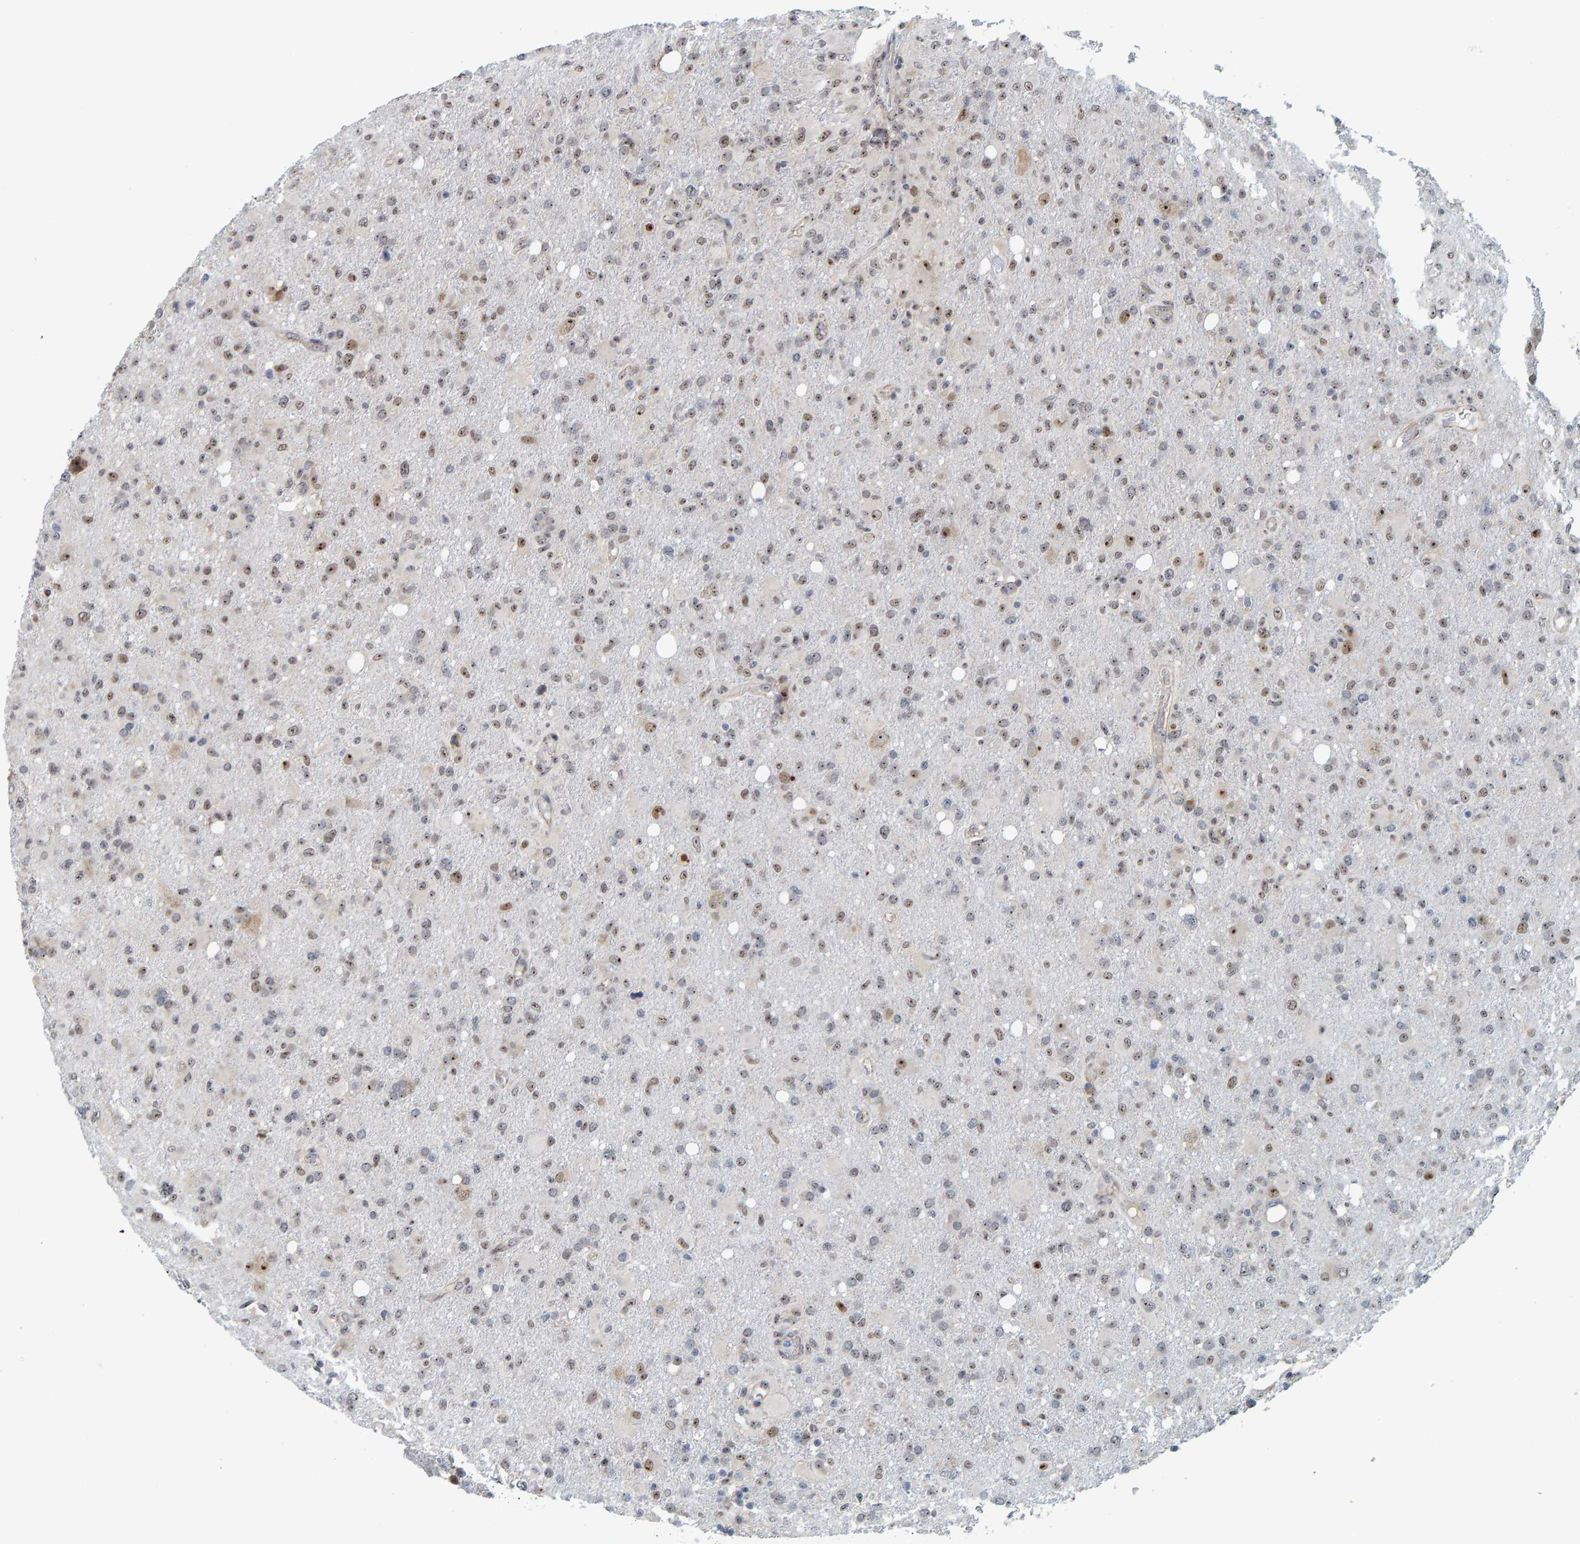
{"staining": {"intensity": "moderate", "quantity": ">75%", "location": "nuclear"}, "tissue": "glioma", "cell_type": "Tumor cells", "image_type": "cancer", "snomed": [{"axis": "morphology", "description": "Glioma, malignant, High grade"}, {"axis": "topography", "description": "Brain"}], "caption": "Immunohistochemical staining of glioma shows medium levels of moderate nuclear expression in about >75% of tumor cells.", "gene": "POLR1E", "patient": {"sex": "female", "age": 57}}